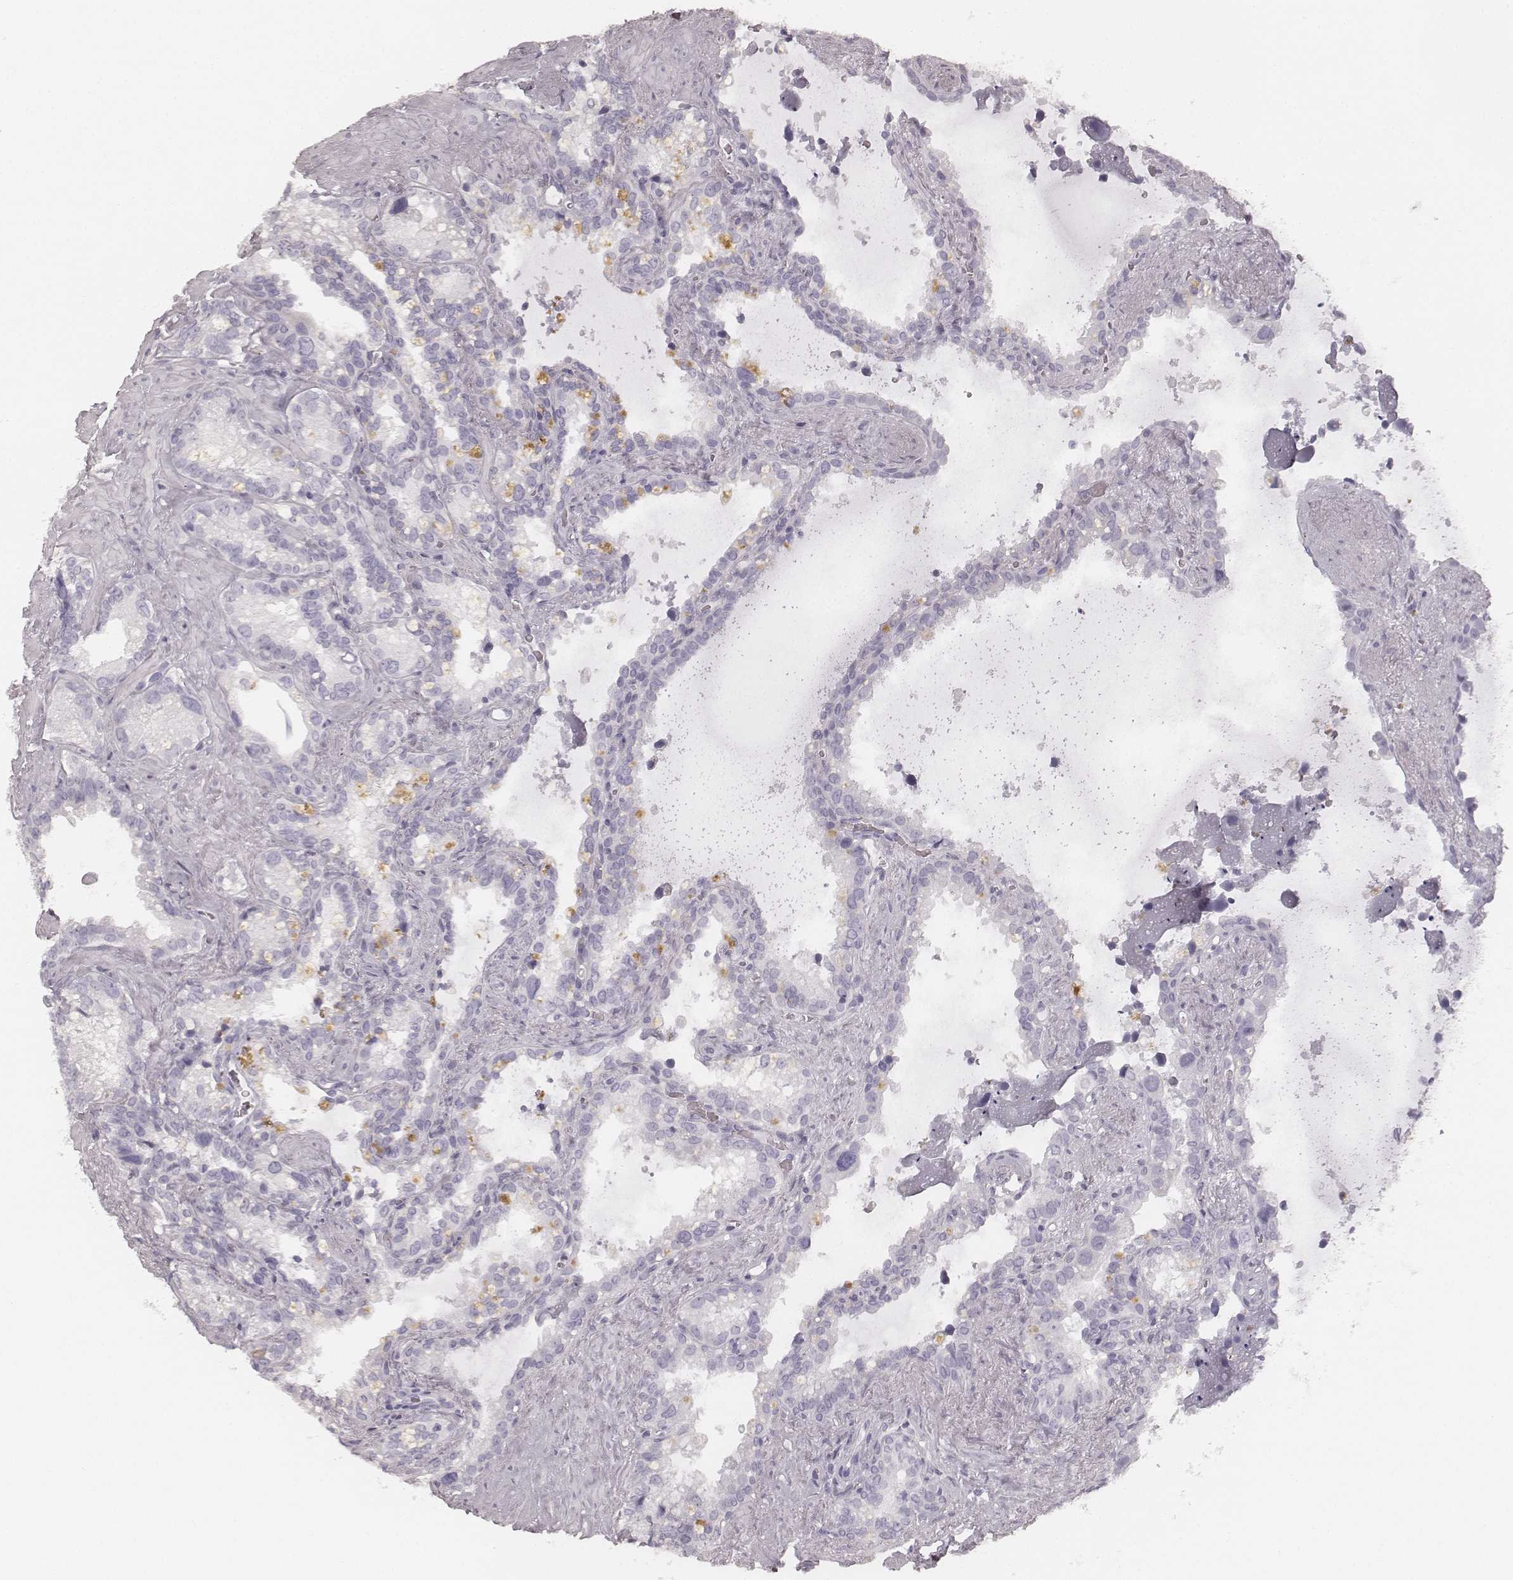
{"staining": {"intensity": "negative", "quantity": "none", "location": "none"}, "tissue": "seminal vesicle", "cell_type": "Glandular cells", "image_type": "normal", "snomed": [{"axis": "morphology", "description": "Normal tissue, NOS"}, {"axis": "topography", "description": "Seminal veicle"}], "caption": "Glandular cells show no significant protein staining in unremarkable seminal vesicle. (DAB (3,3'-diaminobenzidine) immunohistochemistry, high magnification).", "gene": "KRT72", "patient": {"sex": "male", "age": 71}}